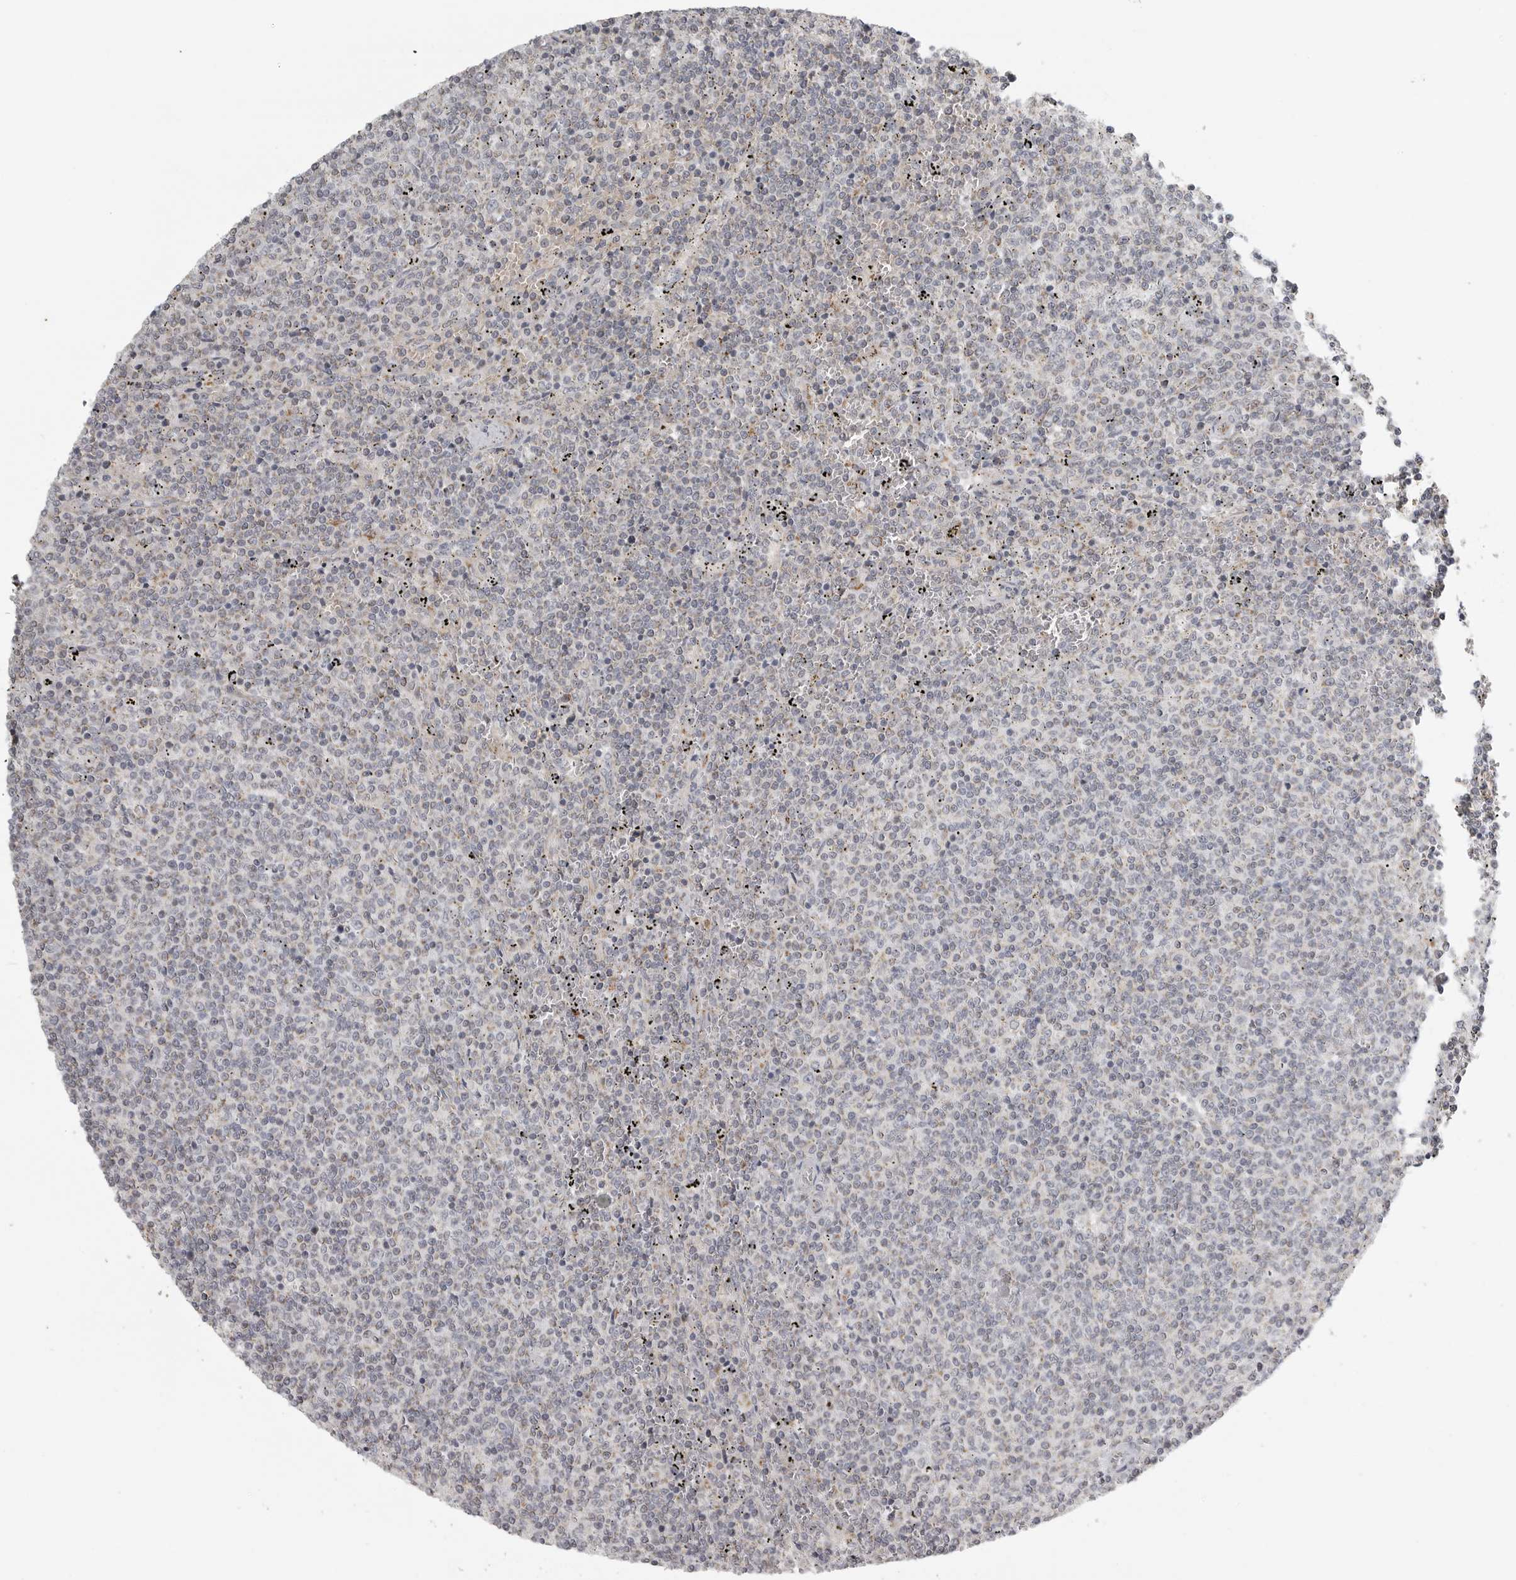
{"staining": {"intensity": "negative", "quantity": "none", "location": "none"}, "tissue": "lymphoma", "cell_type": "Tumor cells", "image_type": "cancer", "snomed": [{"axis": "morphology", "description": "Malignant lymphoma, non-Hodgkin's type, Low grade"}, {"axis": "topography", "description": "Spleen"}], "caption": "Tumor cells show no significant protein staining in lymphoma.", "gene": "RXFP3", "patient": {"sex": "female", "age": 50}}